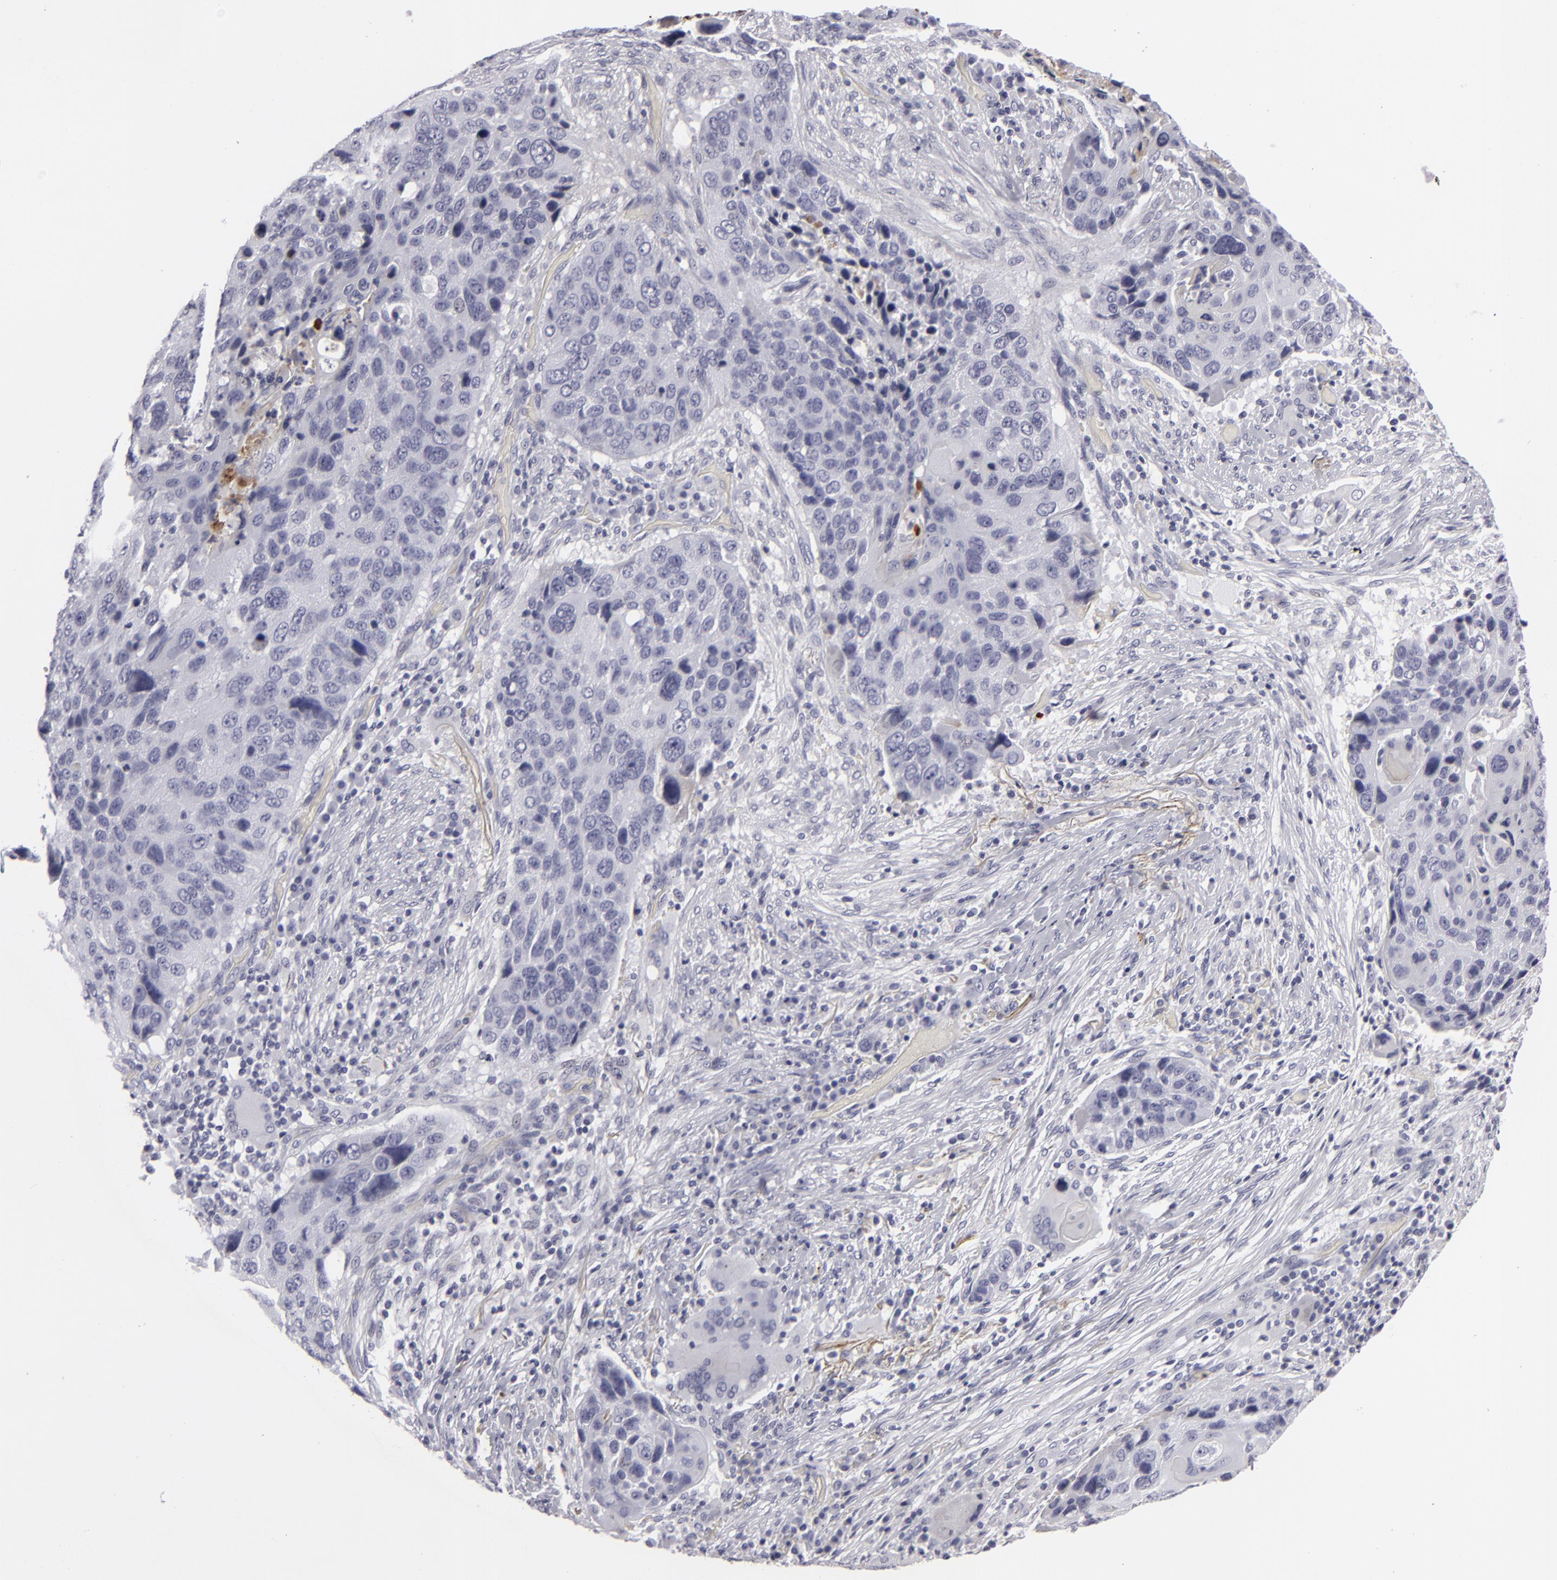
{"staining": {"intensity": "negative", "quantity": "none", "location": "none"}, "tissue": "lung cancer", "cell_type": "Tumor cells", "image_type": "cancer", "snomed": [{"axis": "morphology", "description": "Squamous cell carcinoma, NOS"}, {"axis": "topography", "description": "Lung"}], "caption": "Tumor cells show no significant protein expression in squamous cell carcinoma (lung). The staining is performed using DAB (3,3'-diaminobenzidine) brown chromogen with nuclei counter-stained in using hematoxylin.", "gene": "C9", "patient": {"sex": "male", "age": 68}}